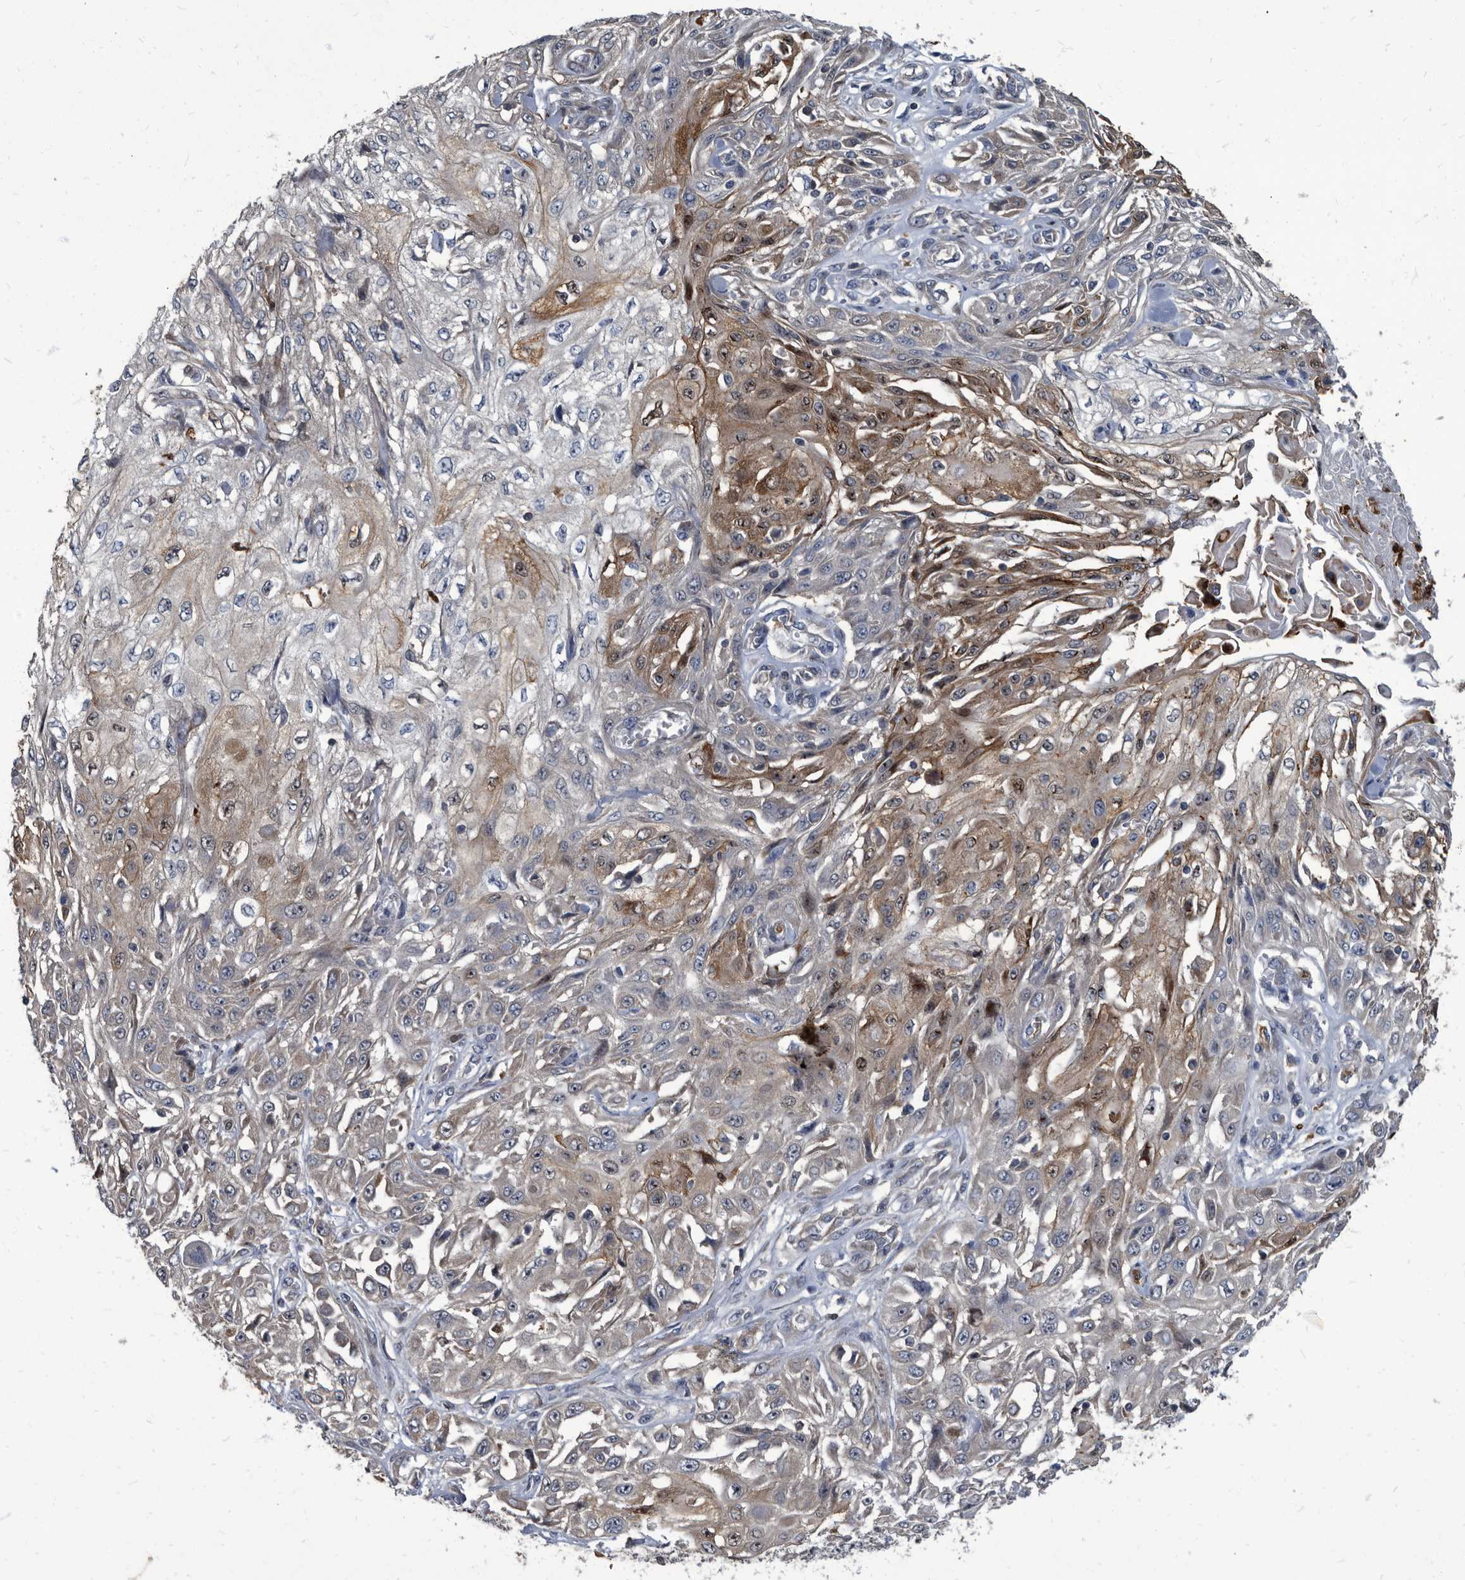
{"staining": {"intensity": "weak", "quantity": "<25%", "location": "cytoplasmic/membranous"}, "tissue": "skin cancer", "cell_type": "Tumor cells", "image_type": "cancer", "snomed": [{"axis": "morphology", "description": "Squamous cell carcinoma, NOS"}, {"axis": "morphology", "description": "Squamous cell carcinoma, metastatic, NOS"}, {"axis": "topography", "description": "Skin"}, {"axis": "topography", "description": "Lymph node"}], "caption": "The immunohistochemistry micrograph has no significant staining in tumor cells of metastatic squamous cell carcinoma (skin) tissue.", "gene": "CDV3", "patient": {"sex": "male", "age": 75}}